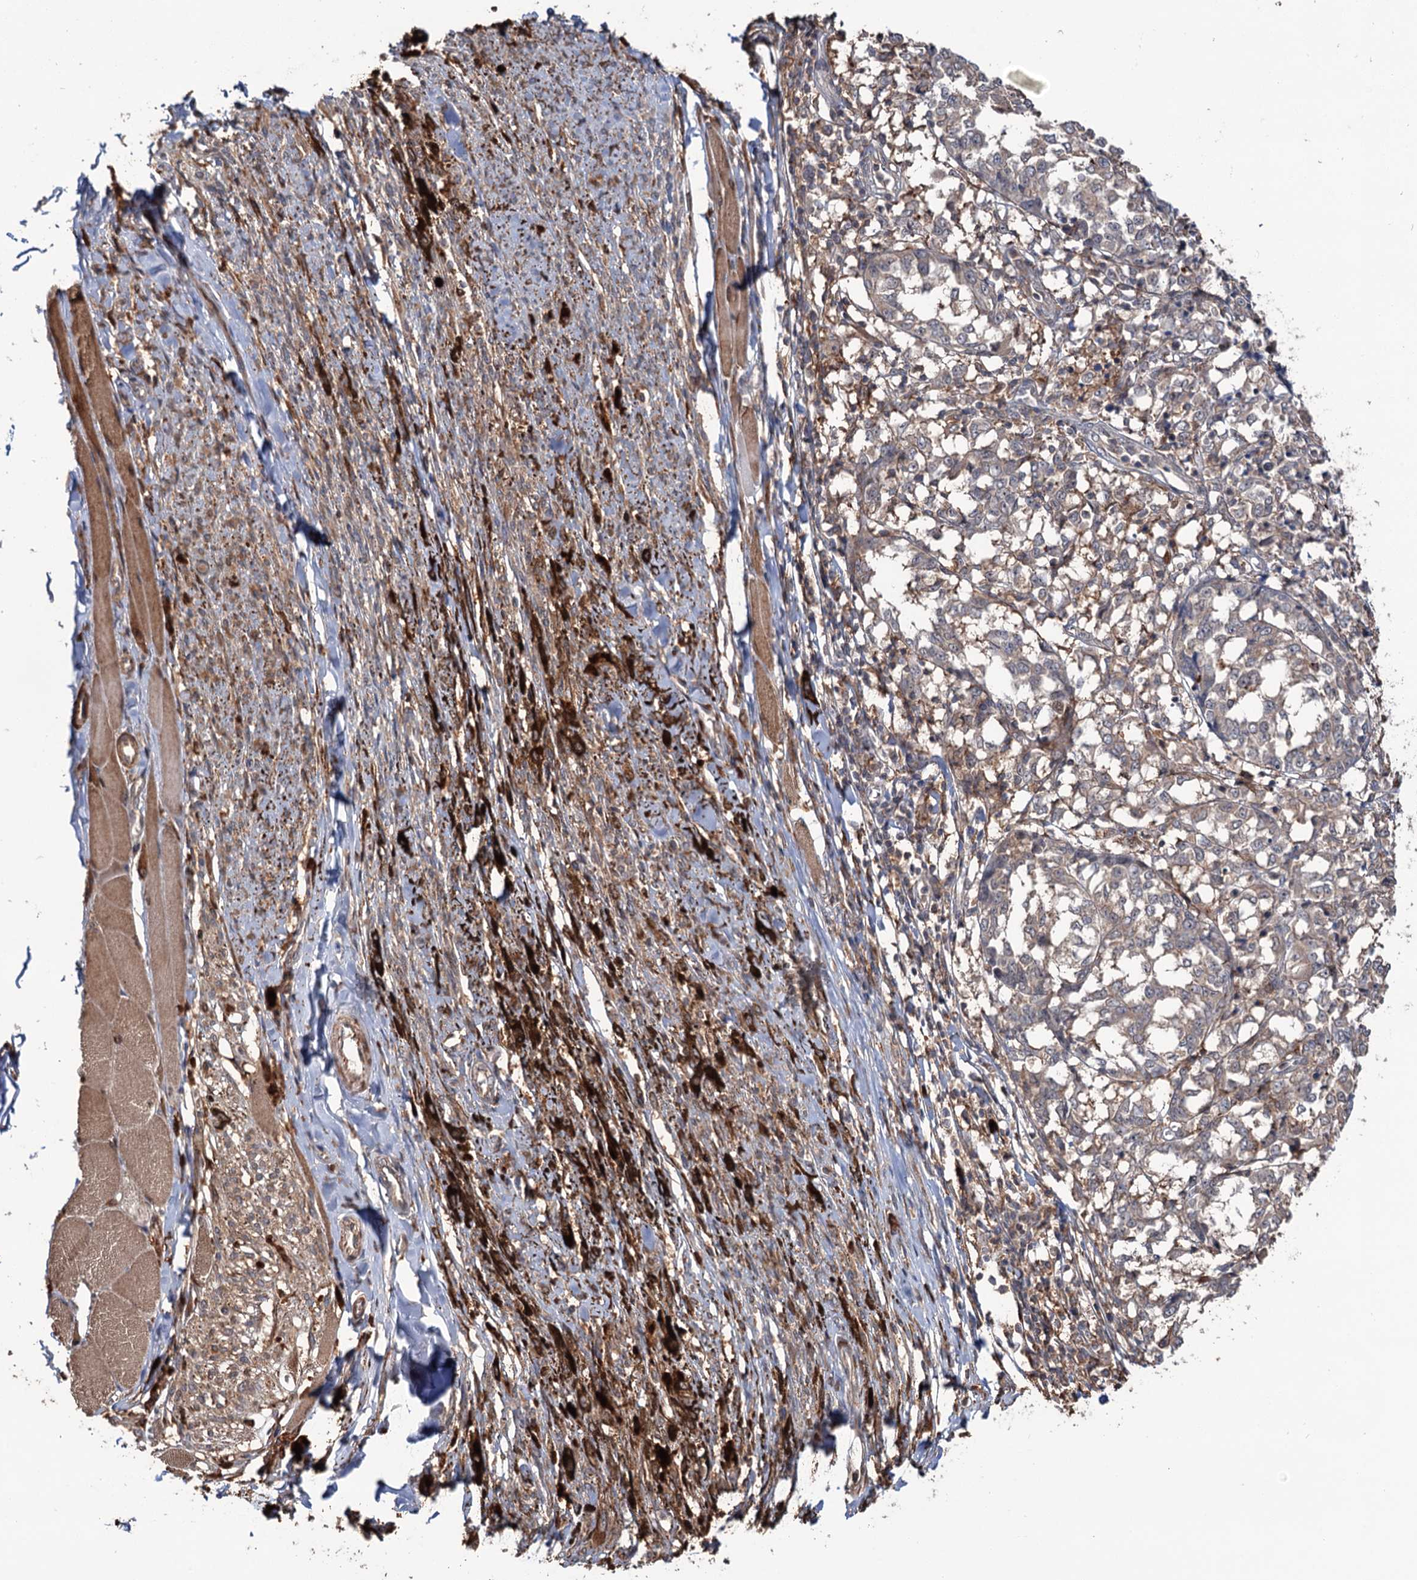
{"staining": {"intensity": "weak", "quantity": "<25%", "location": "cytoplasmic/membranous"}, "tissue": "melanoma", "cell_type": "Tumor cells", "image_type": "cancer", "snomed": [{"axis": "morphology", "description": "Malignant melanoma, NOS"}, {"axis": "topography", "description": "Skin"}], "caption": "Malignant melanoma was stained to show a protein in brown. There is no significant positivity in tumor cells. (Immunohistochemistry, brightfield microscopy, high magnification).", "gene": "GRIP1", "patient": {"sex": "female", "age": 72}}